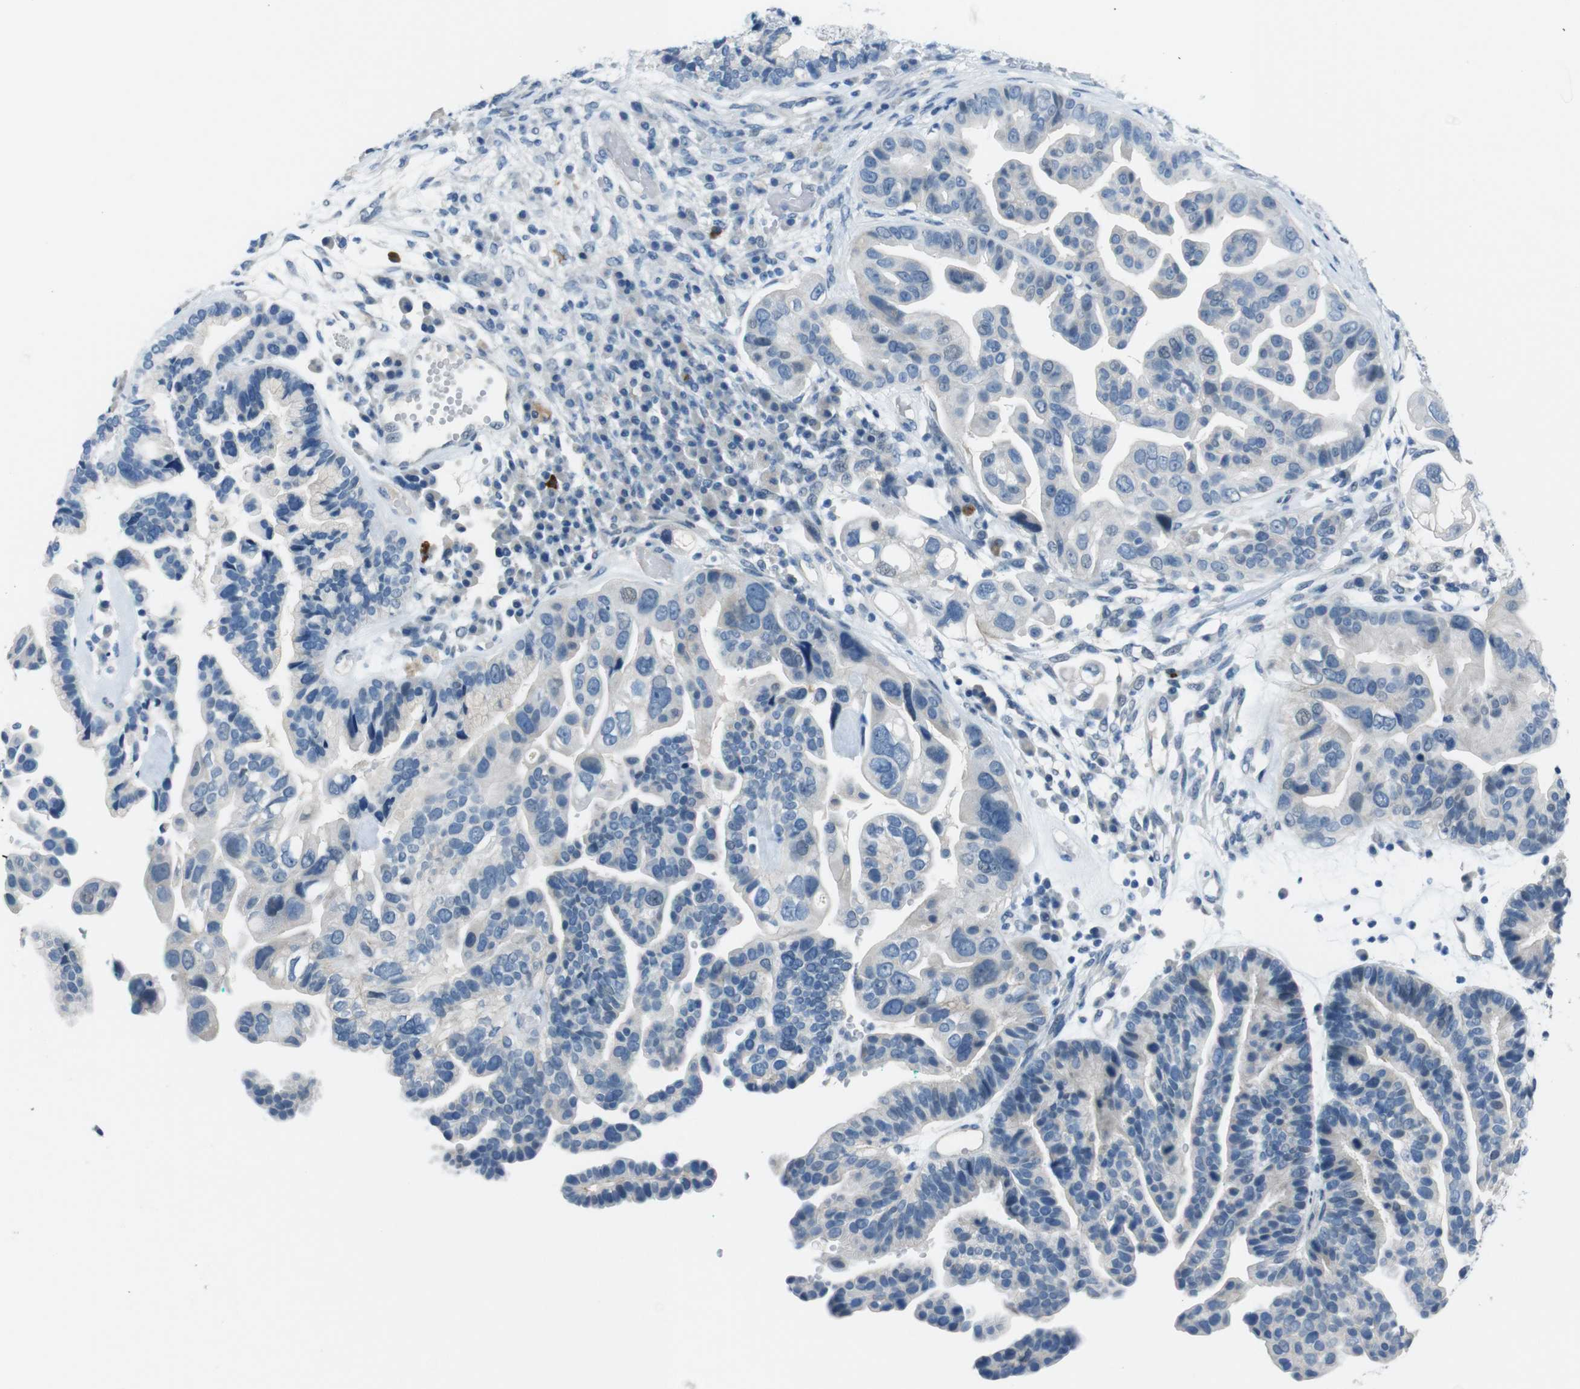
{"staining": {"intensity": "negative", "quantity": "none", "location": "none"}, "tissue": "ovarian cancer", "cell_type": "Tumor cells", "image_type": "cancer", "snomed": [{"axis": "morphology", "description": "Cystadenocarcinoma, serous, NOS"}, {"axis": "topography", "description": "Ovary"}], "caption": "High magnification brightfield microscopy of ovarian cancer stained with DAB (brown) and counterstained with hematoxylin (blue): tumor cells show no significant staining.", "gene": "HRH2", "patient": {"sex": "female", "age": 56}}